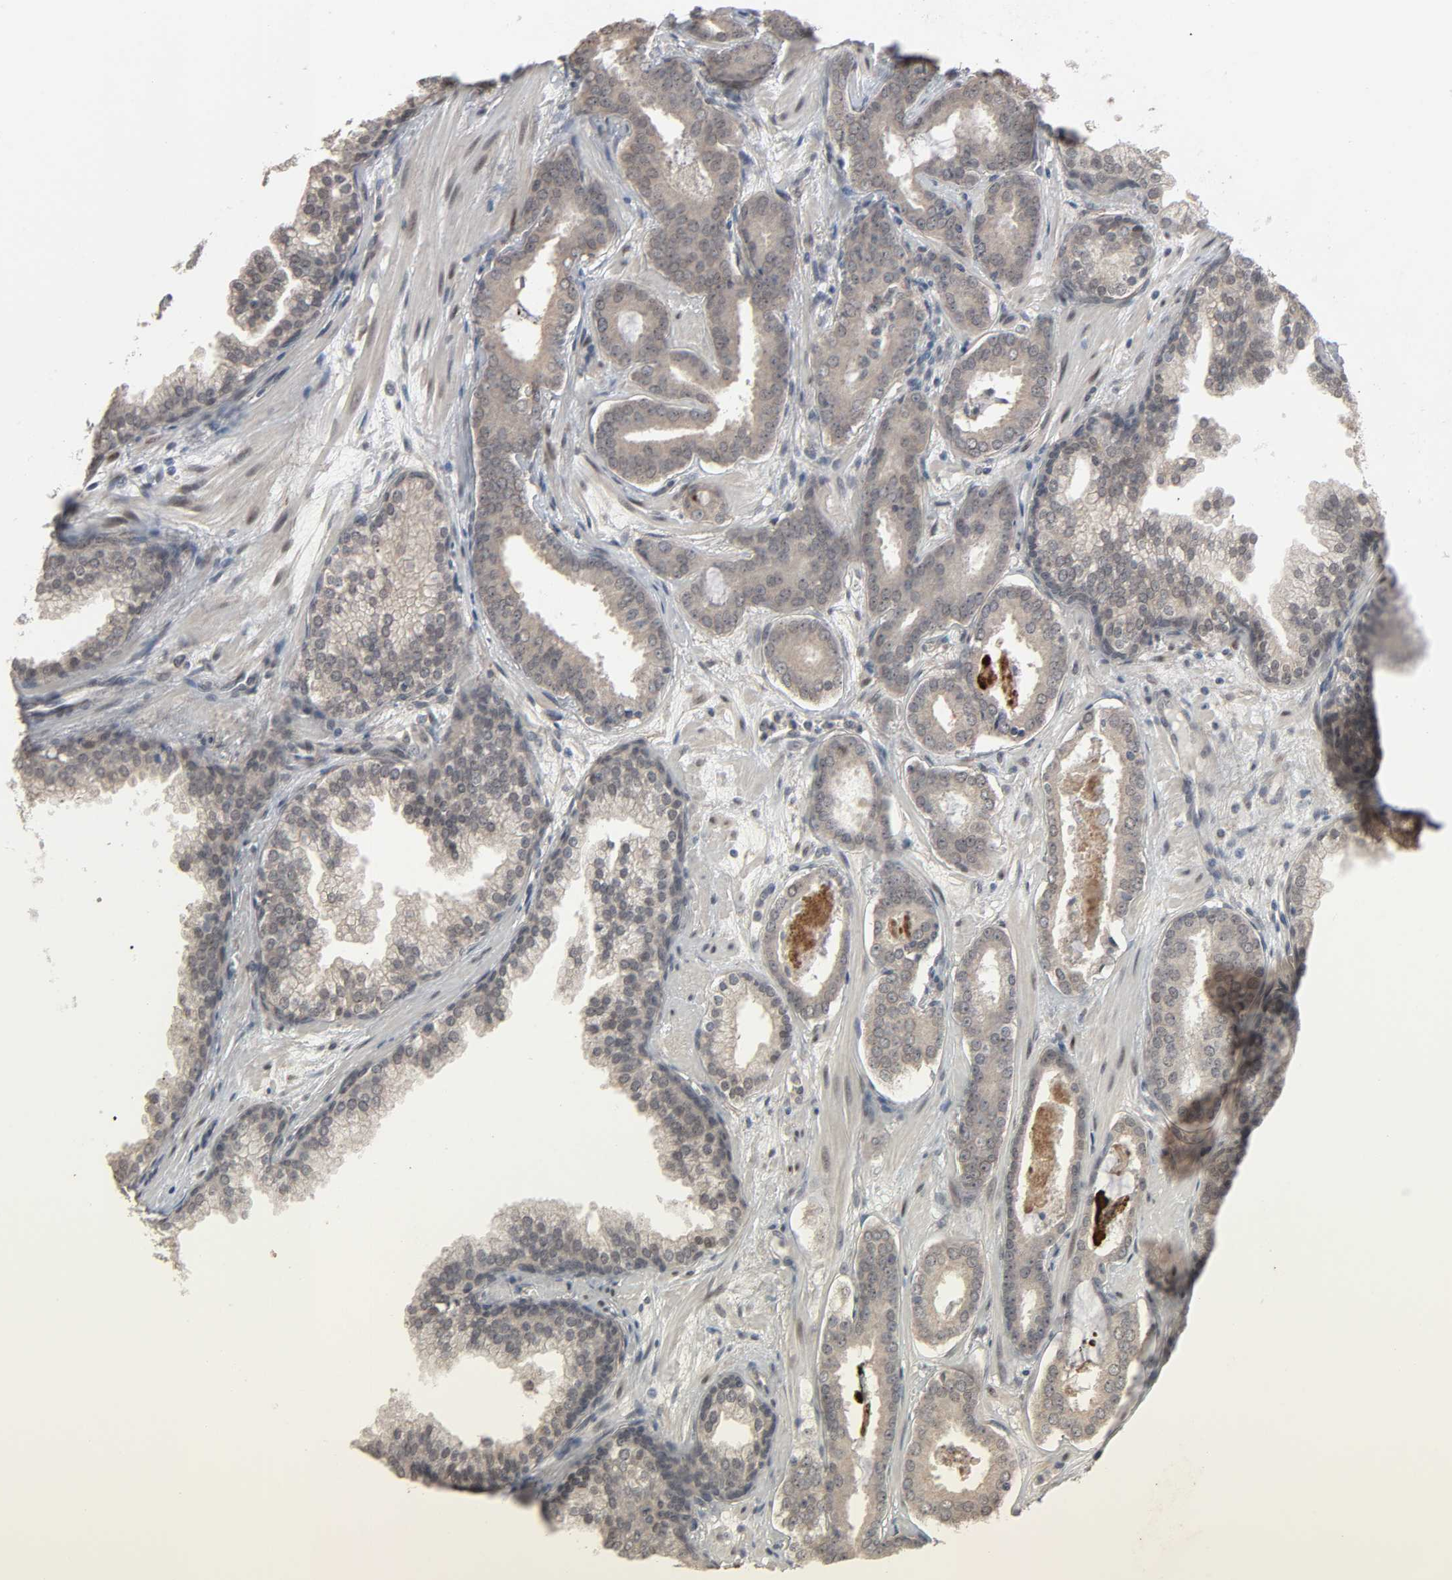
{"staining": {"intensity": "weak", "quantity": "<25%", "location": "cytoplasmic/membranous"}, "tissue": "prostate cancer", "cell_type": "Tumor cells", "image_type": "cancer", "snomed": [{"axis": "morphology", "description": "Adenocarcinoma, Low grade"}, {"axis": "topography", "description": "Prostate"}], "caption": "Human low-grade adenocarcinoma (prostate) stained for a protein using immunohistochemistry (IHC) exhibits no positivity in tumor cells.", "gene": "ZNF222", "patient": {"sex": "male", "age": 57}}